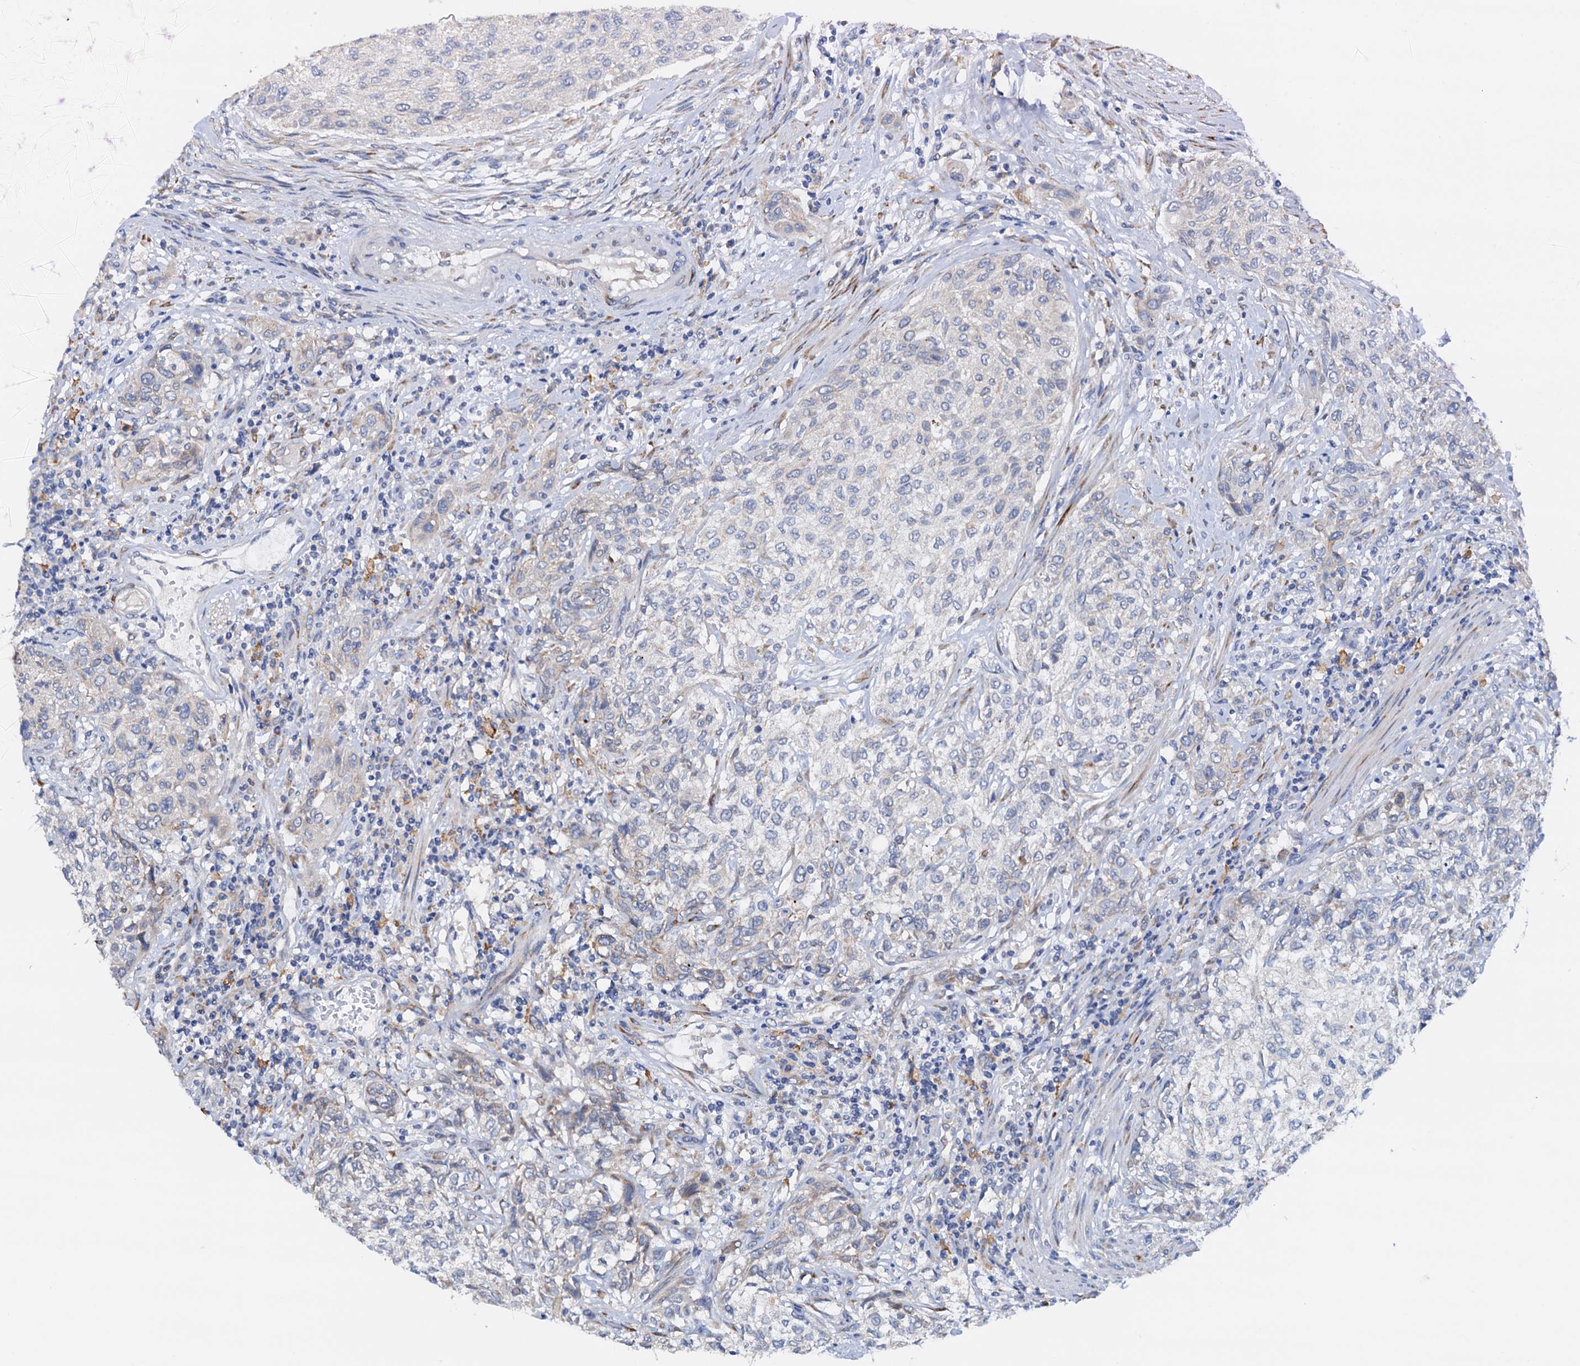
{"staining": {"intensity": "negative", "quantity": "none", "location": "none"}, "tissue": "urothelial cancer", "cell_type": "Tumor cells", "image_type": "cancer", "snomed": [{"axis": "morphology", "description": "Normal tissue, NOS"}, {"axis": "morphology", "description": "Urothelial carcinoma, NOS"}, {"axis": "topography", "description": "Urinary bladder"}, {"axis": "topography", "description": "Peripheral nerve tissue"}], "caption": "Urothelial cancer was stained to show a protein in brown. There is no significant positivity in tumor cells.", "gene": "RASSF9", "patient": {"sex": "male", "age": 35}}